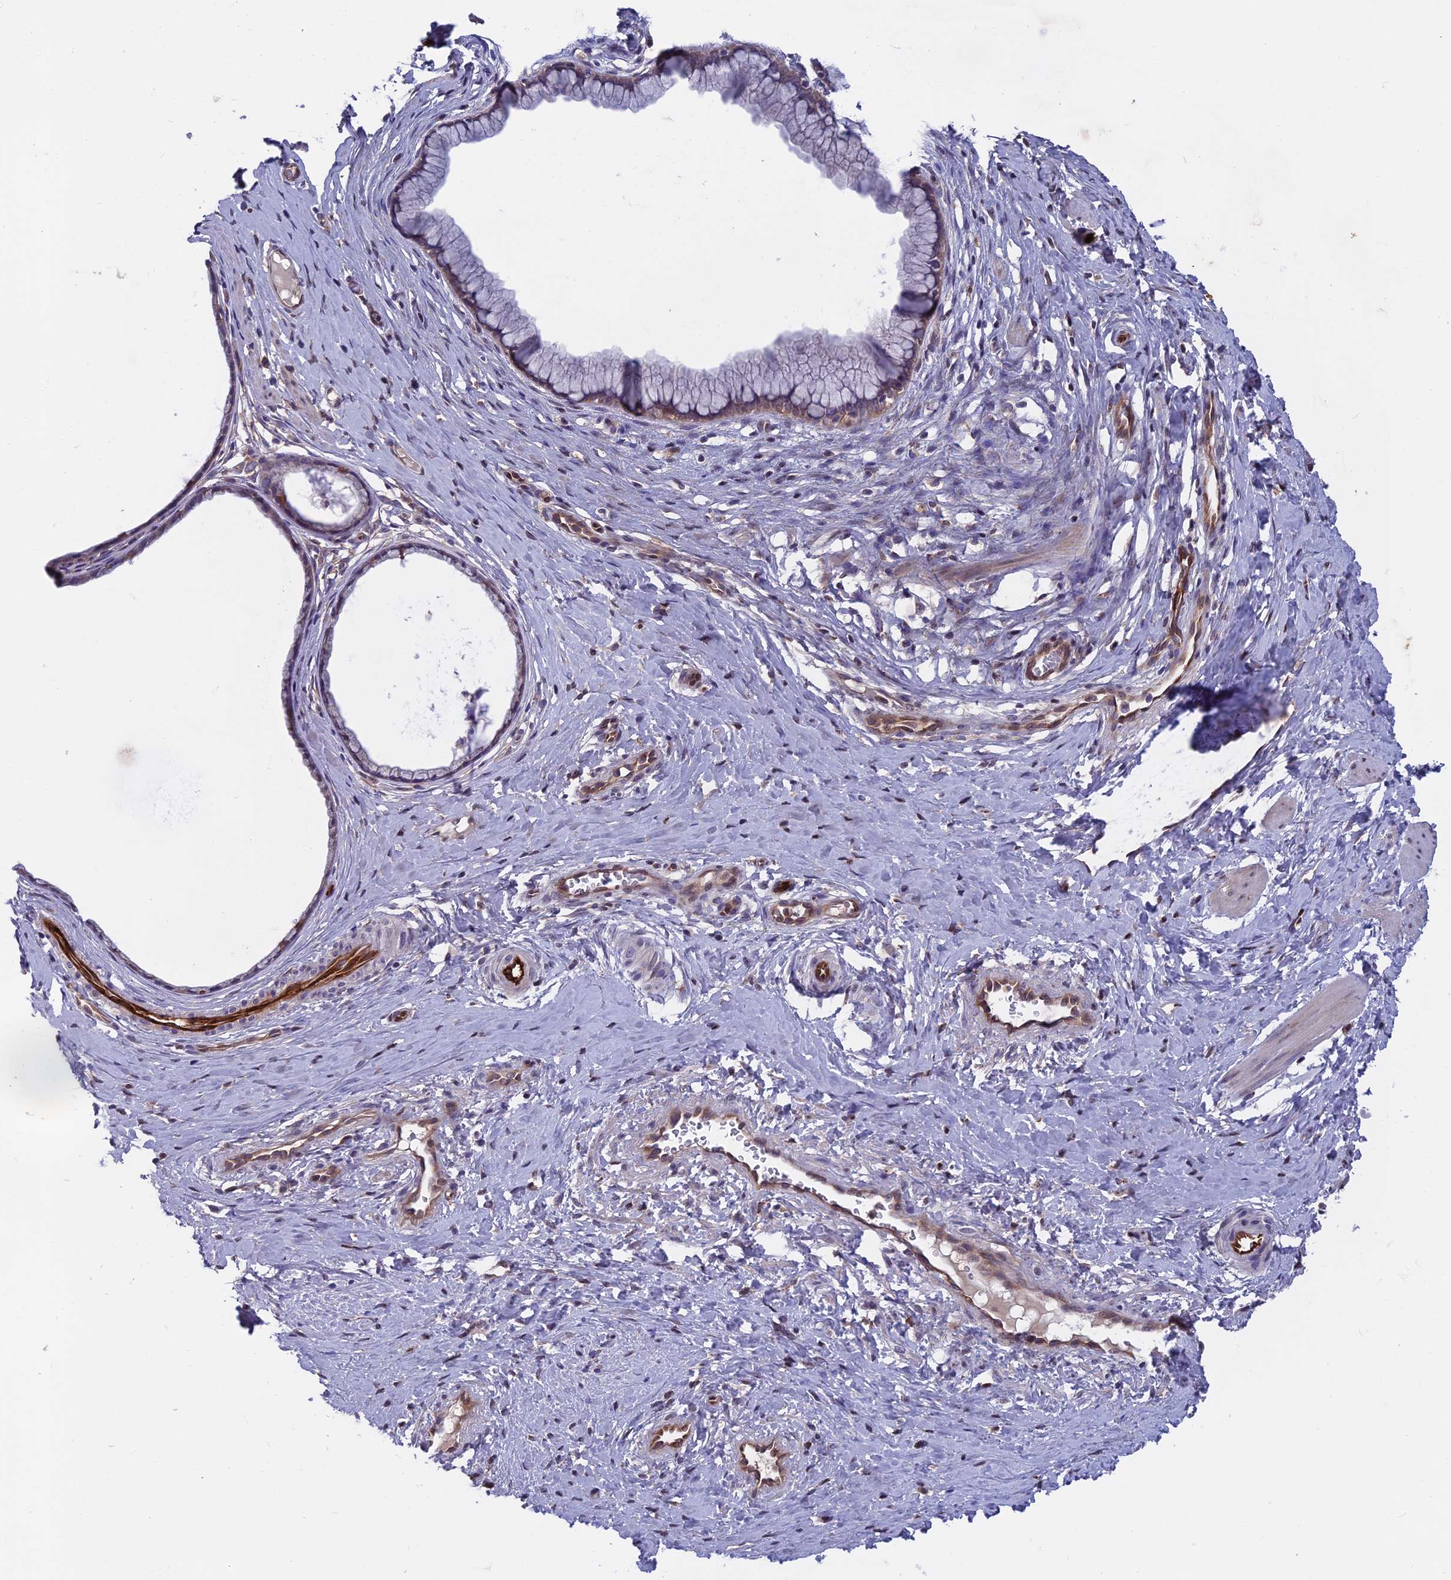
{"staining": {"intensity": "moderate", "quantity": "25%-75%", "location": "cytoplasmic/membranous"}, "tissue": "cervix", "cell_type": "Glandular cells", "image_type": "normal", "snomed": [{"axis": "morphology", "description": "Normal tissue, NOS"}, {"axis": "topography", "description": "Cervix"}], "caption": "A high-resolution histopathology image shows IHC staining of normal cervix, which reveals moderate cytoplasmic/membranous expression in about 25%-75% of glandular cells.", "gene": "MAST2", "patient": {"sex": "female", "age": 36}}